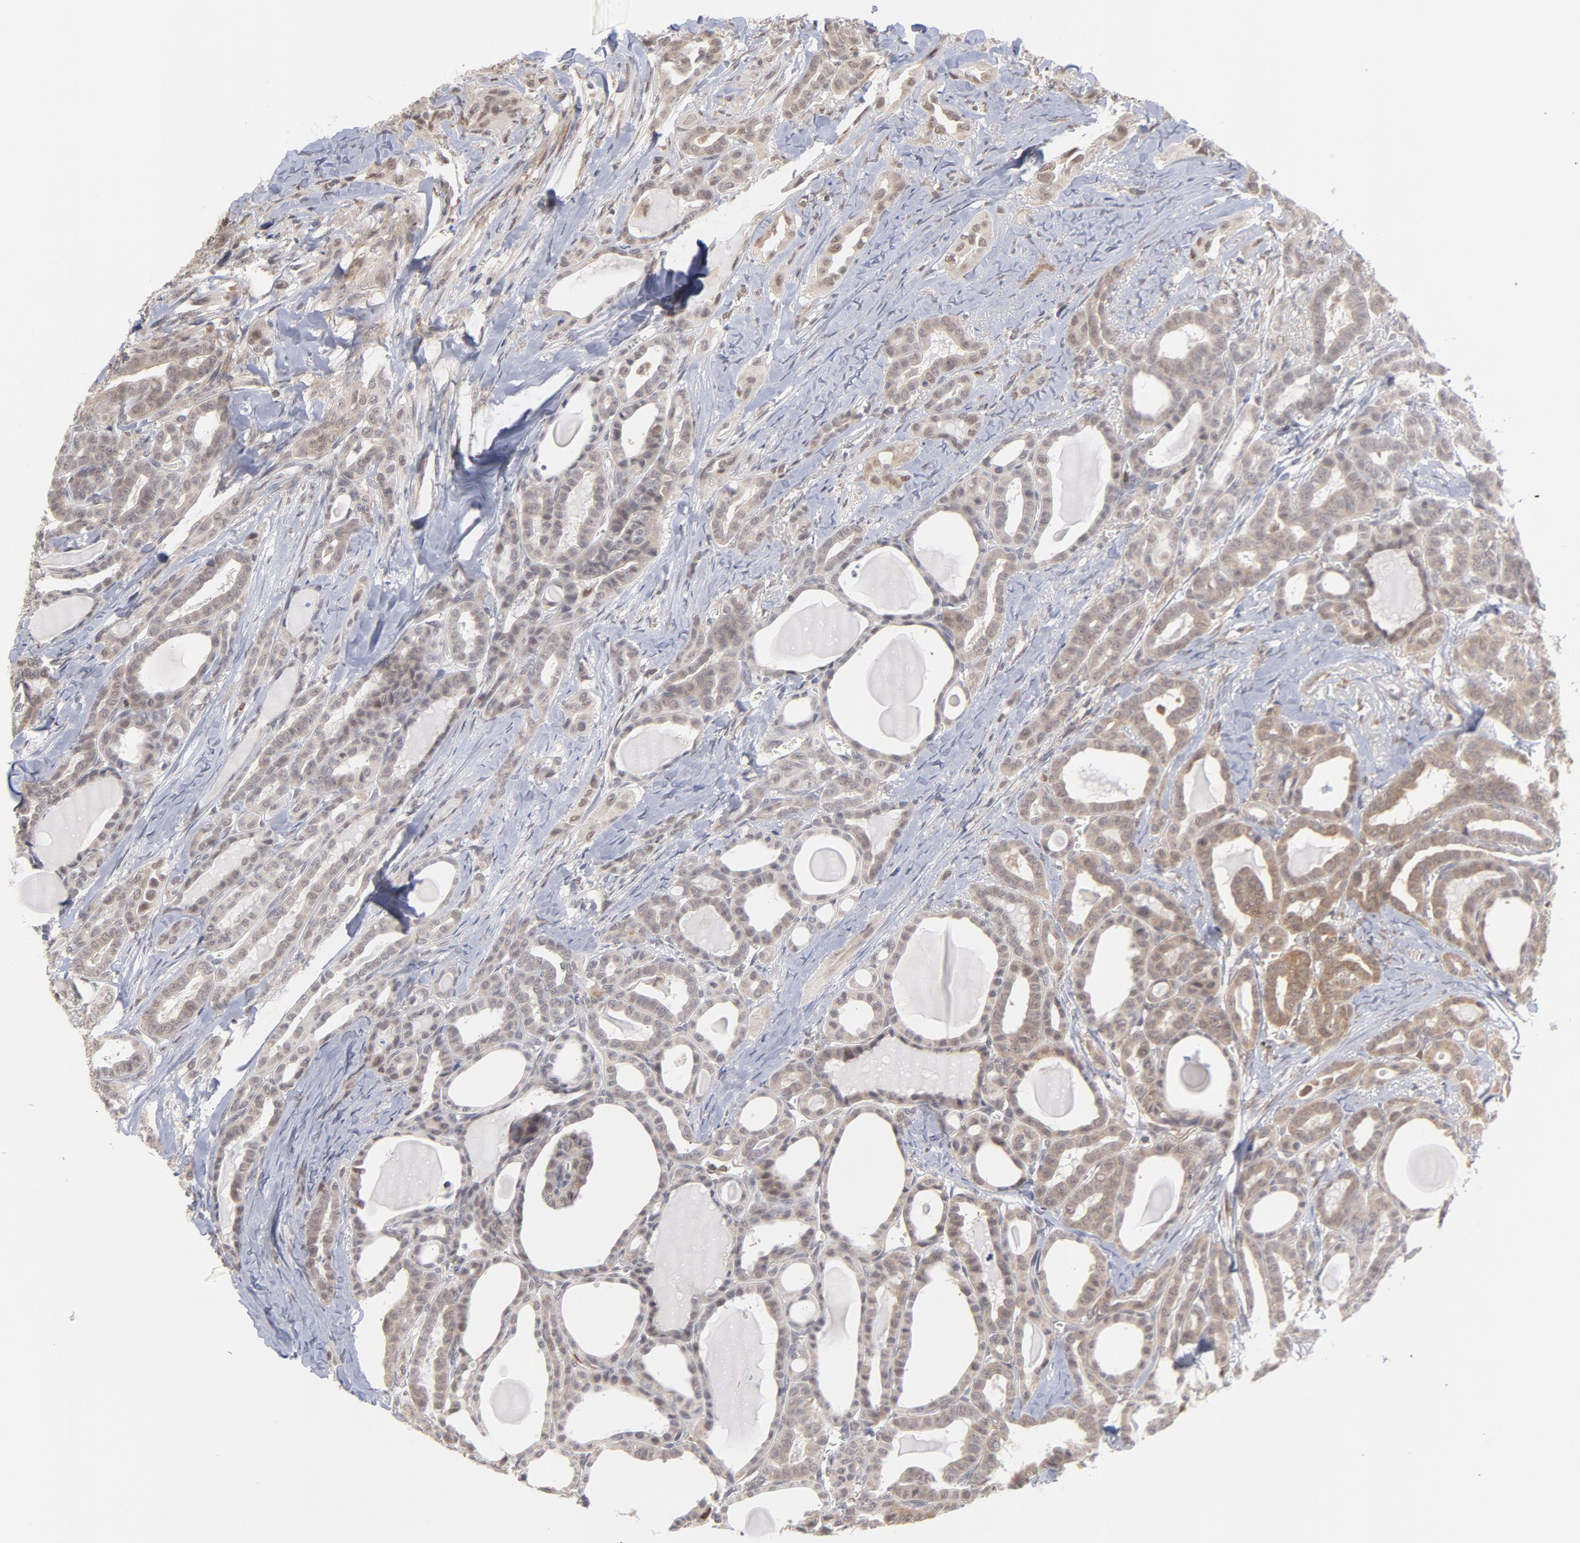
{"staining": {"intensity": "weak", "quantity": "<25%", "location": "nuclear"}, "tissue": "thyroid cancer", "cell_type": "Tumor cells", "image_type": "cancer", "snomed": [{"axis": "morphology", "description": "Carcinoma, NOS"}, {"axis": "topography", "description": "Thyroid gland"}], "caption": "IHC image of human thyroid carcinoma stained for a protein (brown), which shows no expression in tumor cells.", "gene": "OAS1", "patient": {"sex": "female", "age": 91}}